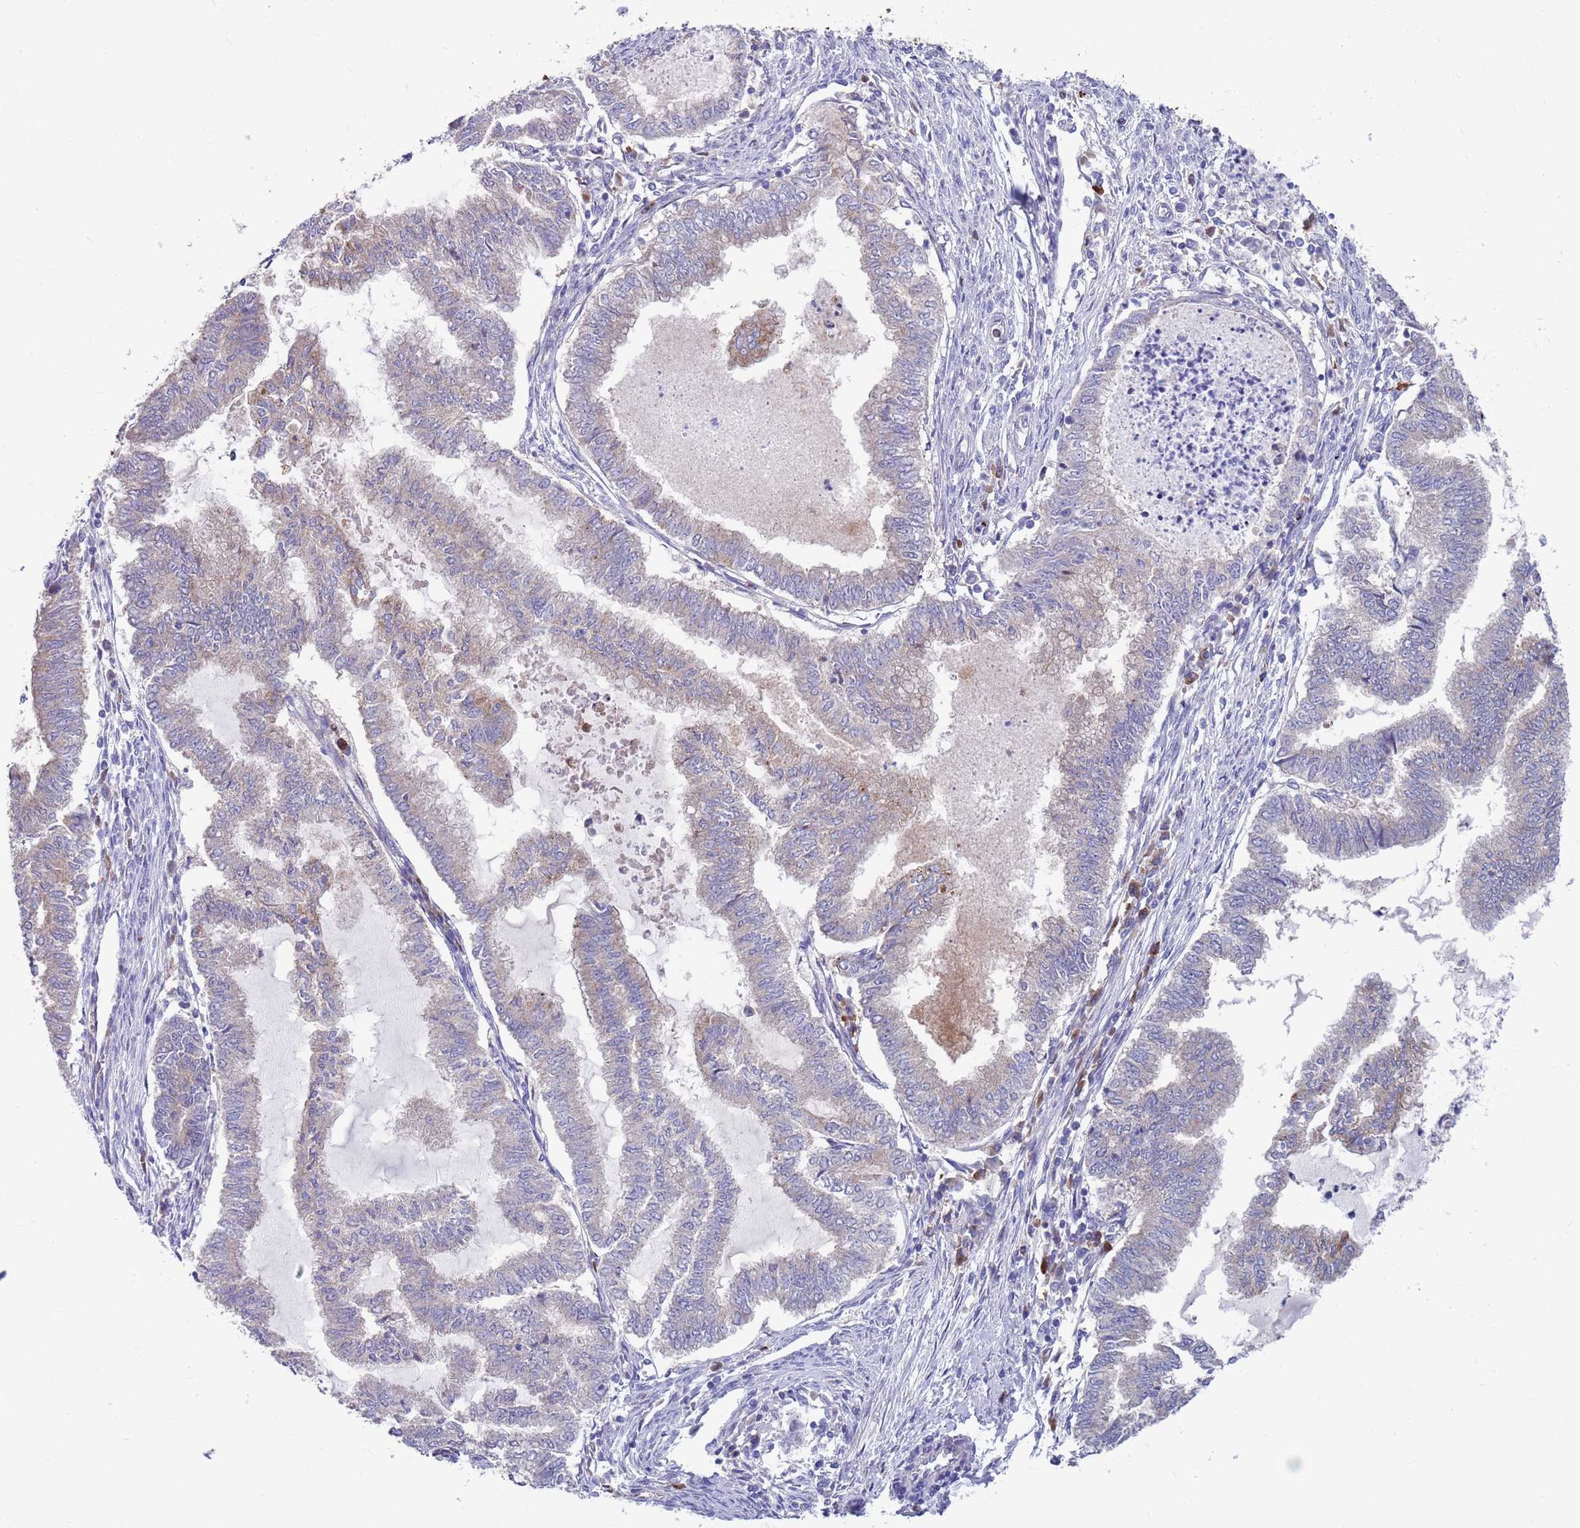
{"staining": {"intensity": "negative", "quantity": "none", "location": "none"}, "tissue": "endometrial cancer", "cell_type": "Tumor cells", "image_type": "cancer", "snomed": [{"axis": "morphology", "description": "Adenocarcinoma, NOS"}, {"axis": "topography", "description": "Endometrium"}], "caption": "Immunohistochemistry (IHC) image of neoplastic tissue: human adenocarcinoma (endometrial) stained with DAB (3,3'-diaminobenzidine) demonstrates no significant protein staining in tumor cells.", "gene": "KLHL29", "patient": {"sex": "female", "age": 79}}